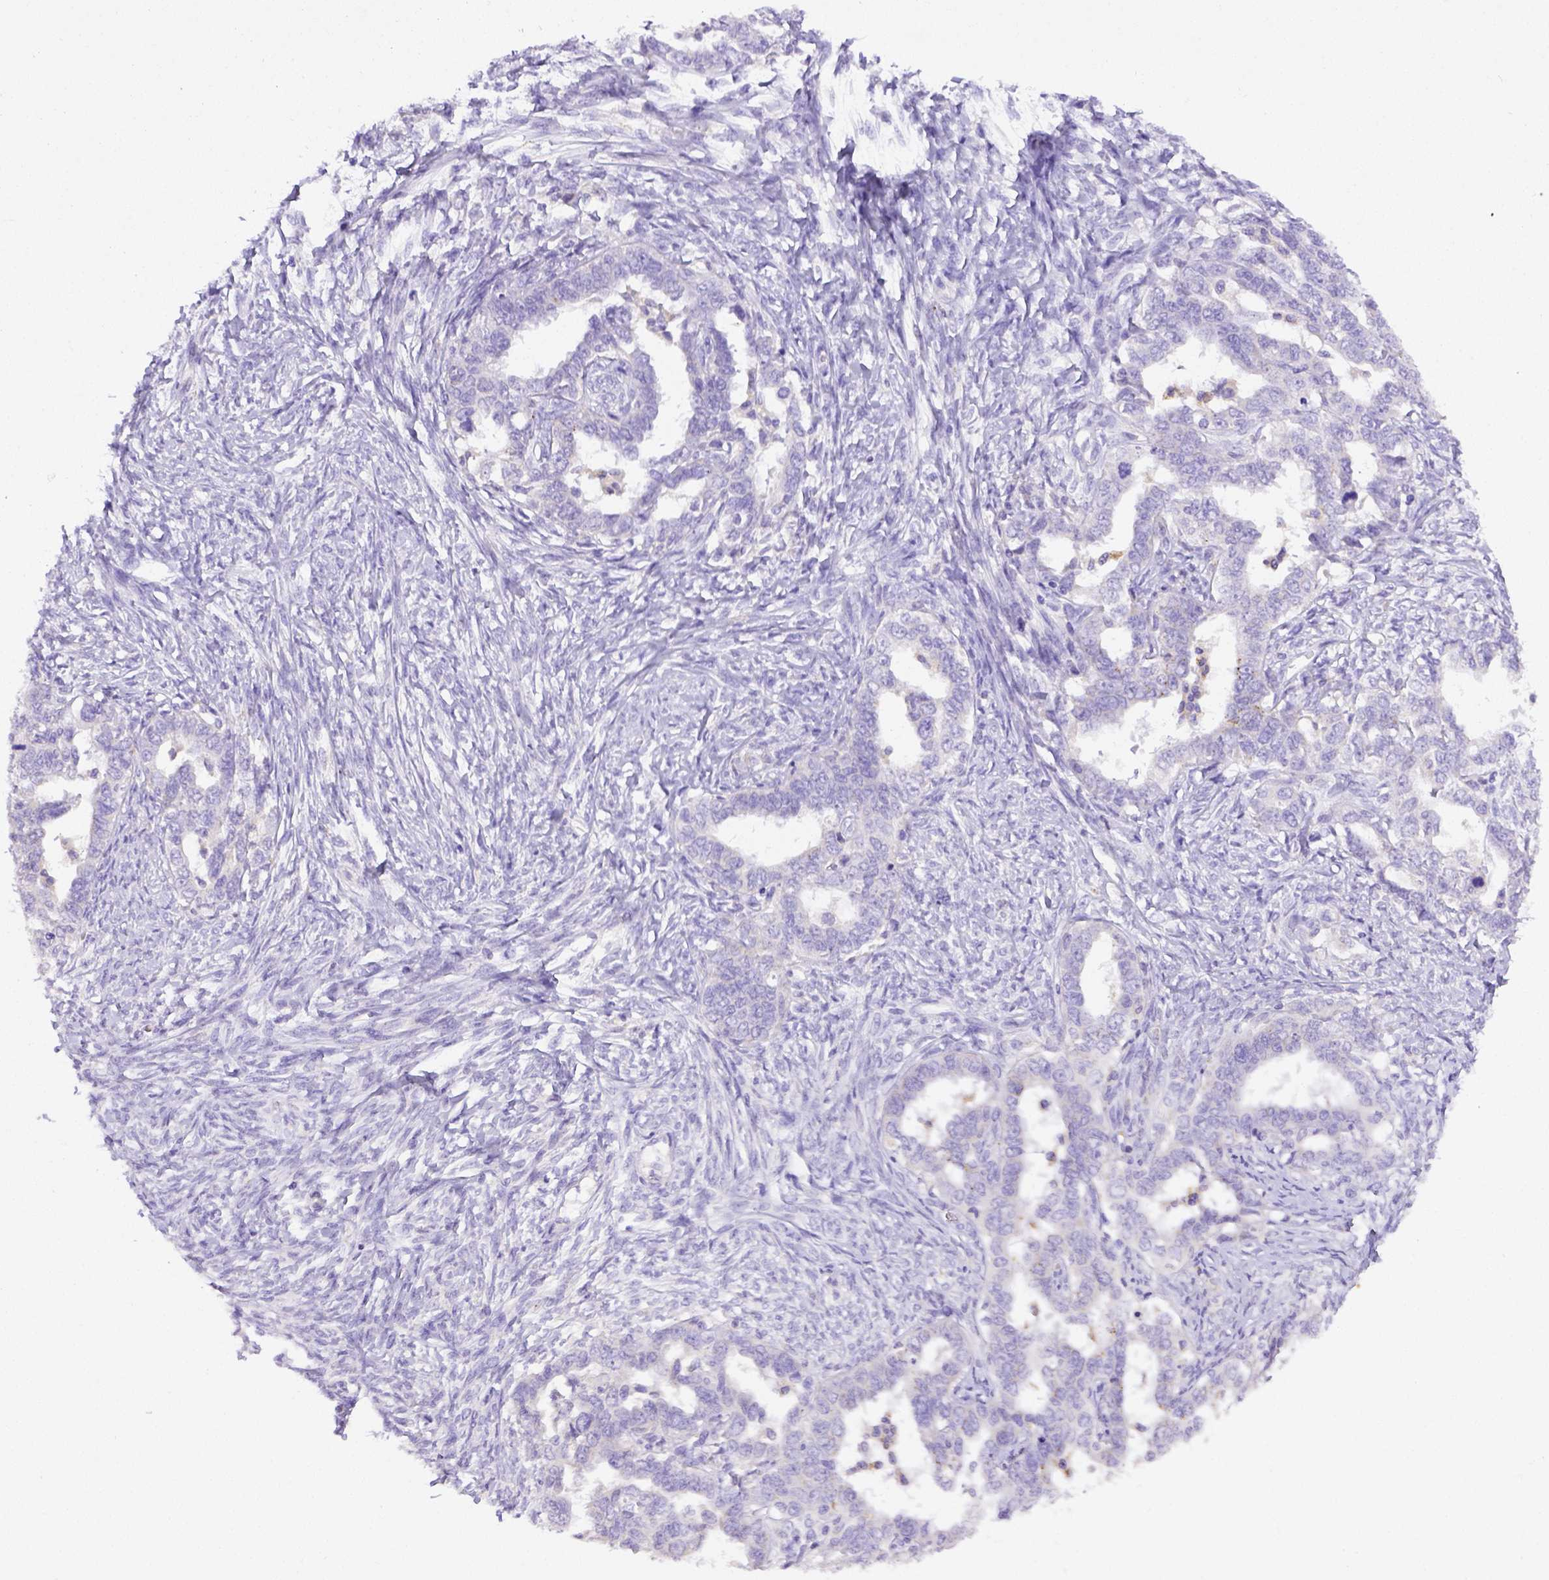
{"staining": {"intensity": "negative", "quantity": "none", "location": "none"}, "tissue": "ovarian cancer", "cell_type": "Tumor cells", "image_type": "cancer", "snomed": [{"axis": "morphology", "description": "Cystadenocarcinoma, serous, NOS"}, {"axis": "topography", "description": "Ovary"}], "caption": "This is an IHC micrograph of serous cystadenocarcinoma (ovarian). There is no expression in tumor cells.", "gene": "CD40", "patient": {"sex": "female", "age": 69}}